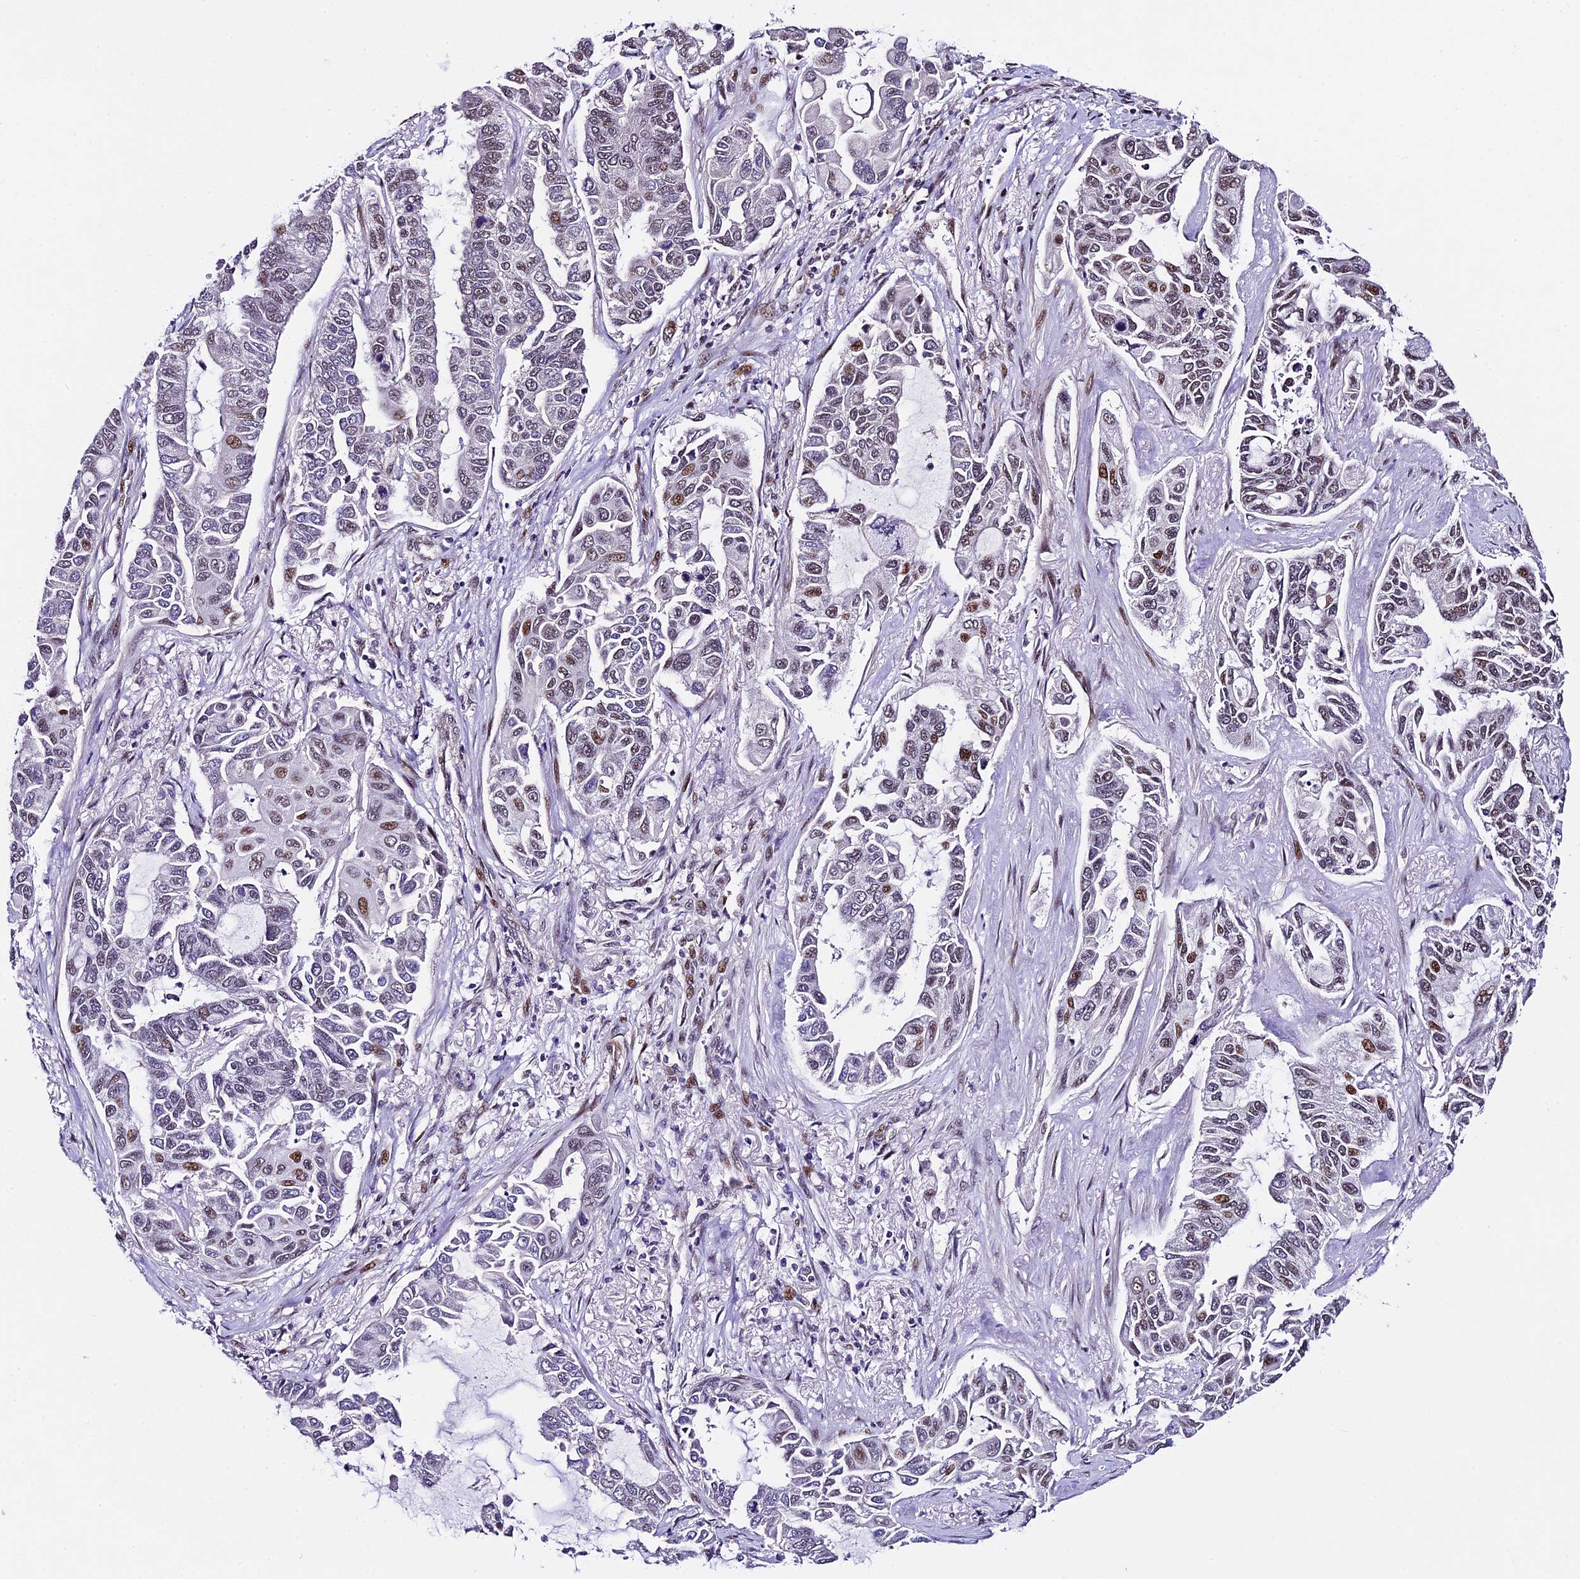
{"staining": {"intensity": "moderate", "quantity": "<25%", "location": "nuclear"}, "tissue": "lung cancer", "cell_type": "Tumor cells", "image_type": "cancer", "snomed": [{"axis": "morphology", "description": "Adenocarcinoma, NOS"}, {"axis": "topography", "description": "Lung"}], "caption": "An IHC micrograph of tumor tissue is shown. Protein staining in brown labels moderate nuclear positivity in adenocarcinoma (lung) within tumor cells. (DAB IHC, brown staining for protein, blue staining for nuclei).", "gene": "TCP11L2", "patient": {"sex": "male", "age": 64}}